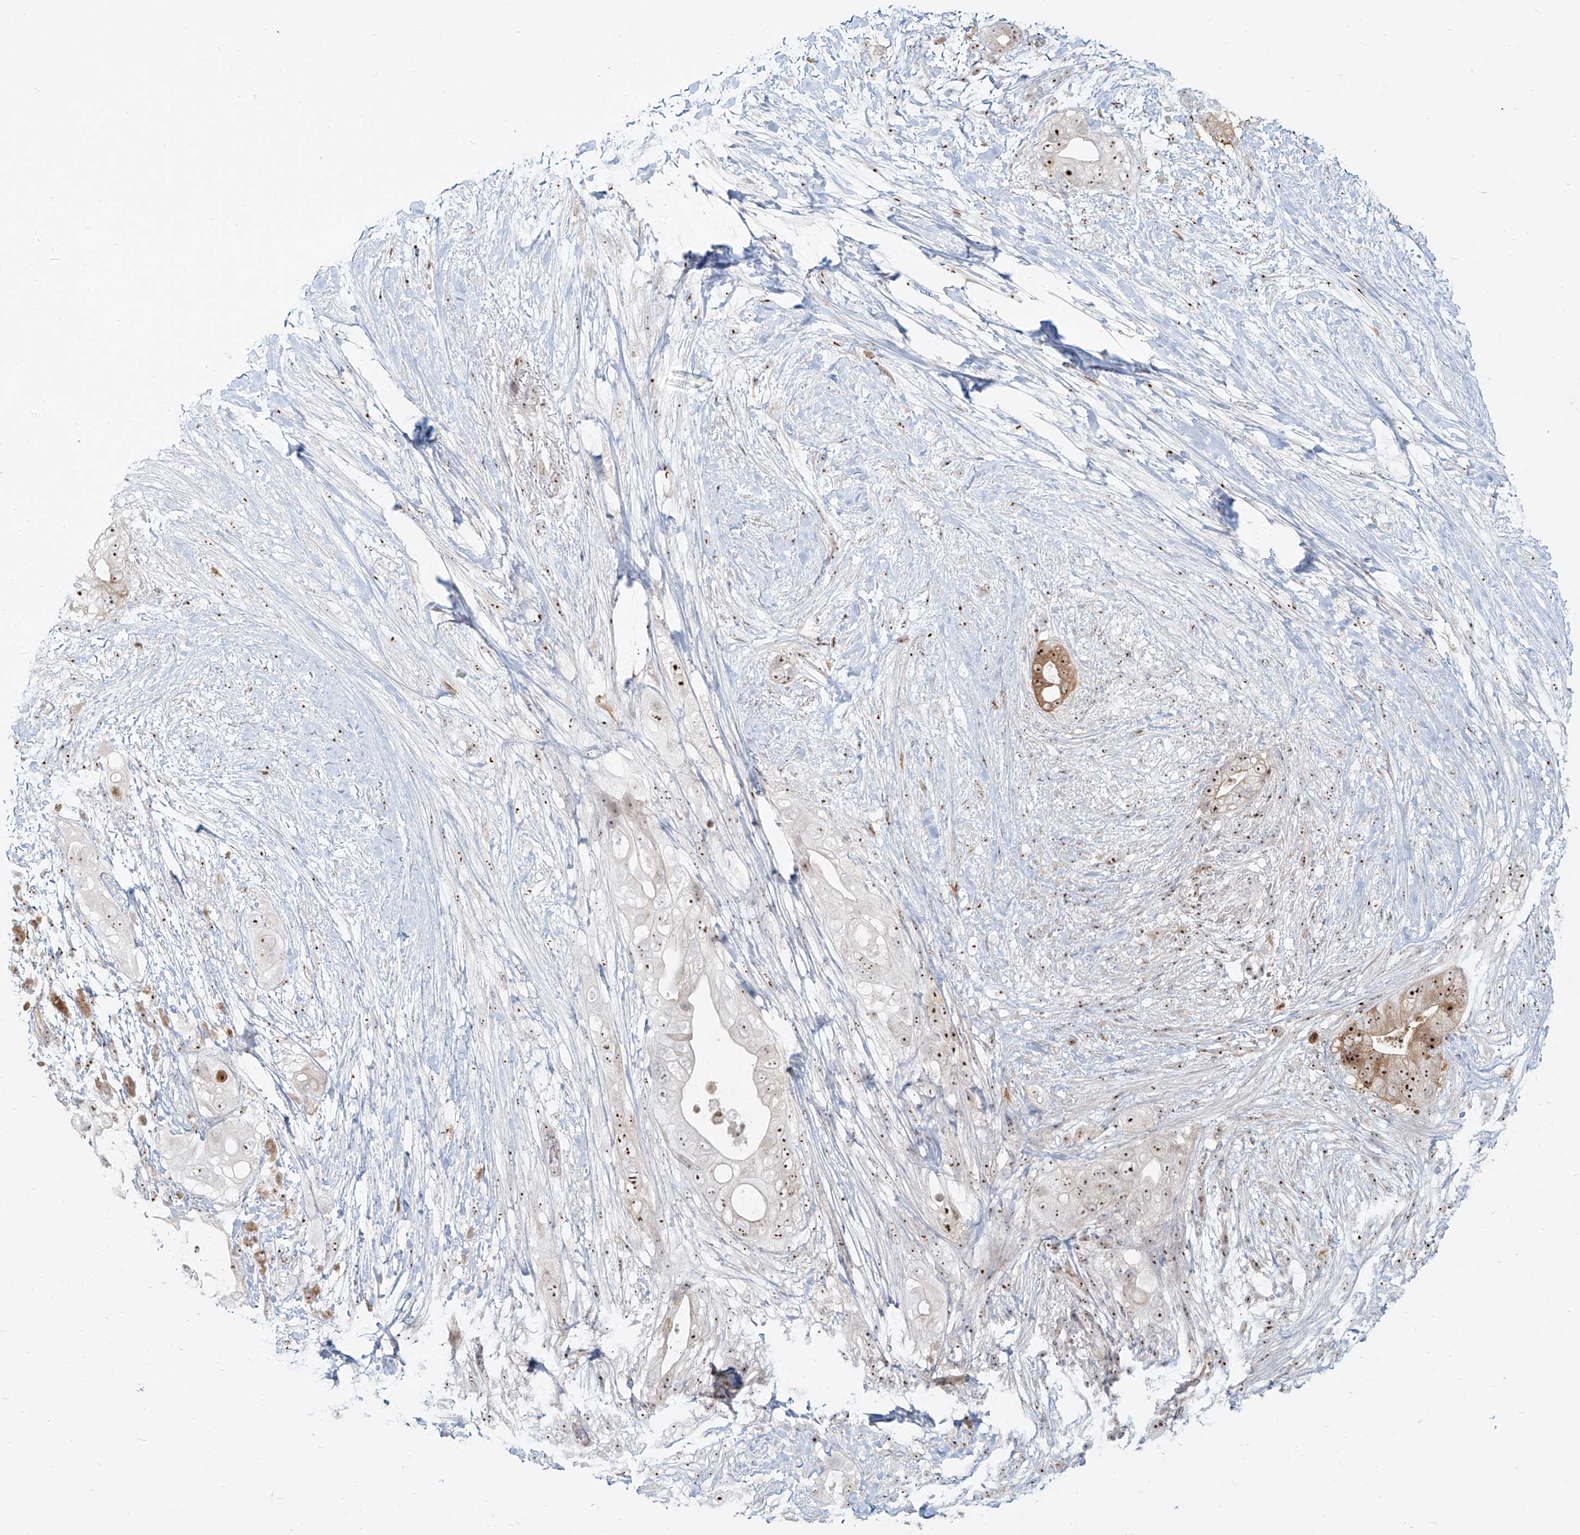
{"staining": {"intensity": "strong", "quantity": ">75%", "location": "cytoplasmic/membranous,nuclear"}, "tissue": "pancreatic cancer", "cell_type": "Tumor cells", "image_type": "cancer", "snomed": [{"axis": "morphology", "description": "Adenocarcinoma, NOS"}, {"axis": "topography", "description": "Pancreas"}], "caption": "A brown stain labels strong cytoplasmic/membranous and nuclear expression of a protein in pancreatic cancer (adenocarcinoma) tumor cells.", "gene": "BYSL", "patient": {"sex": "male", "age": 53}}